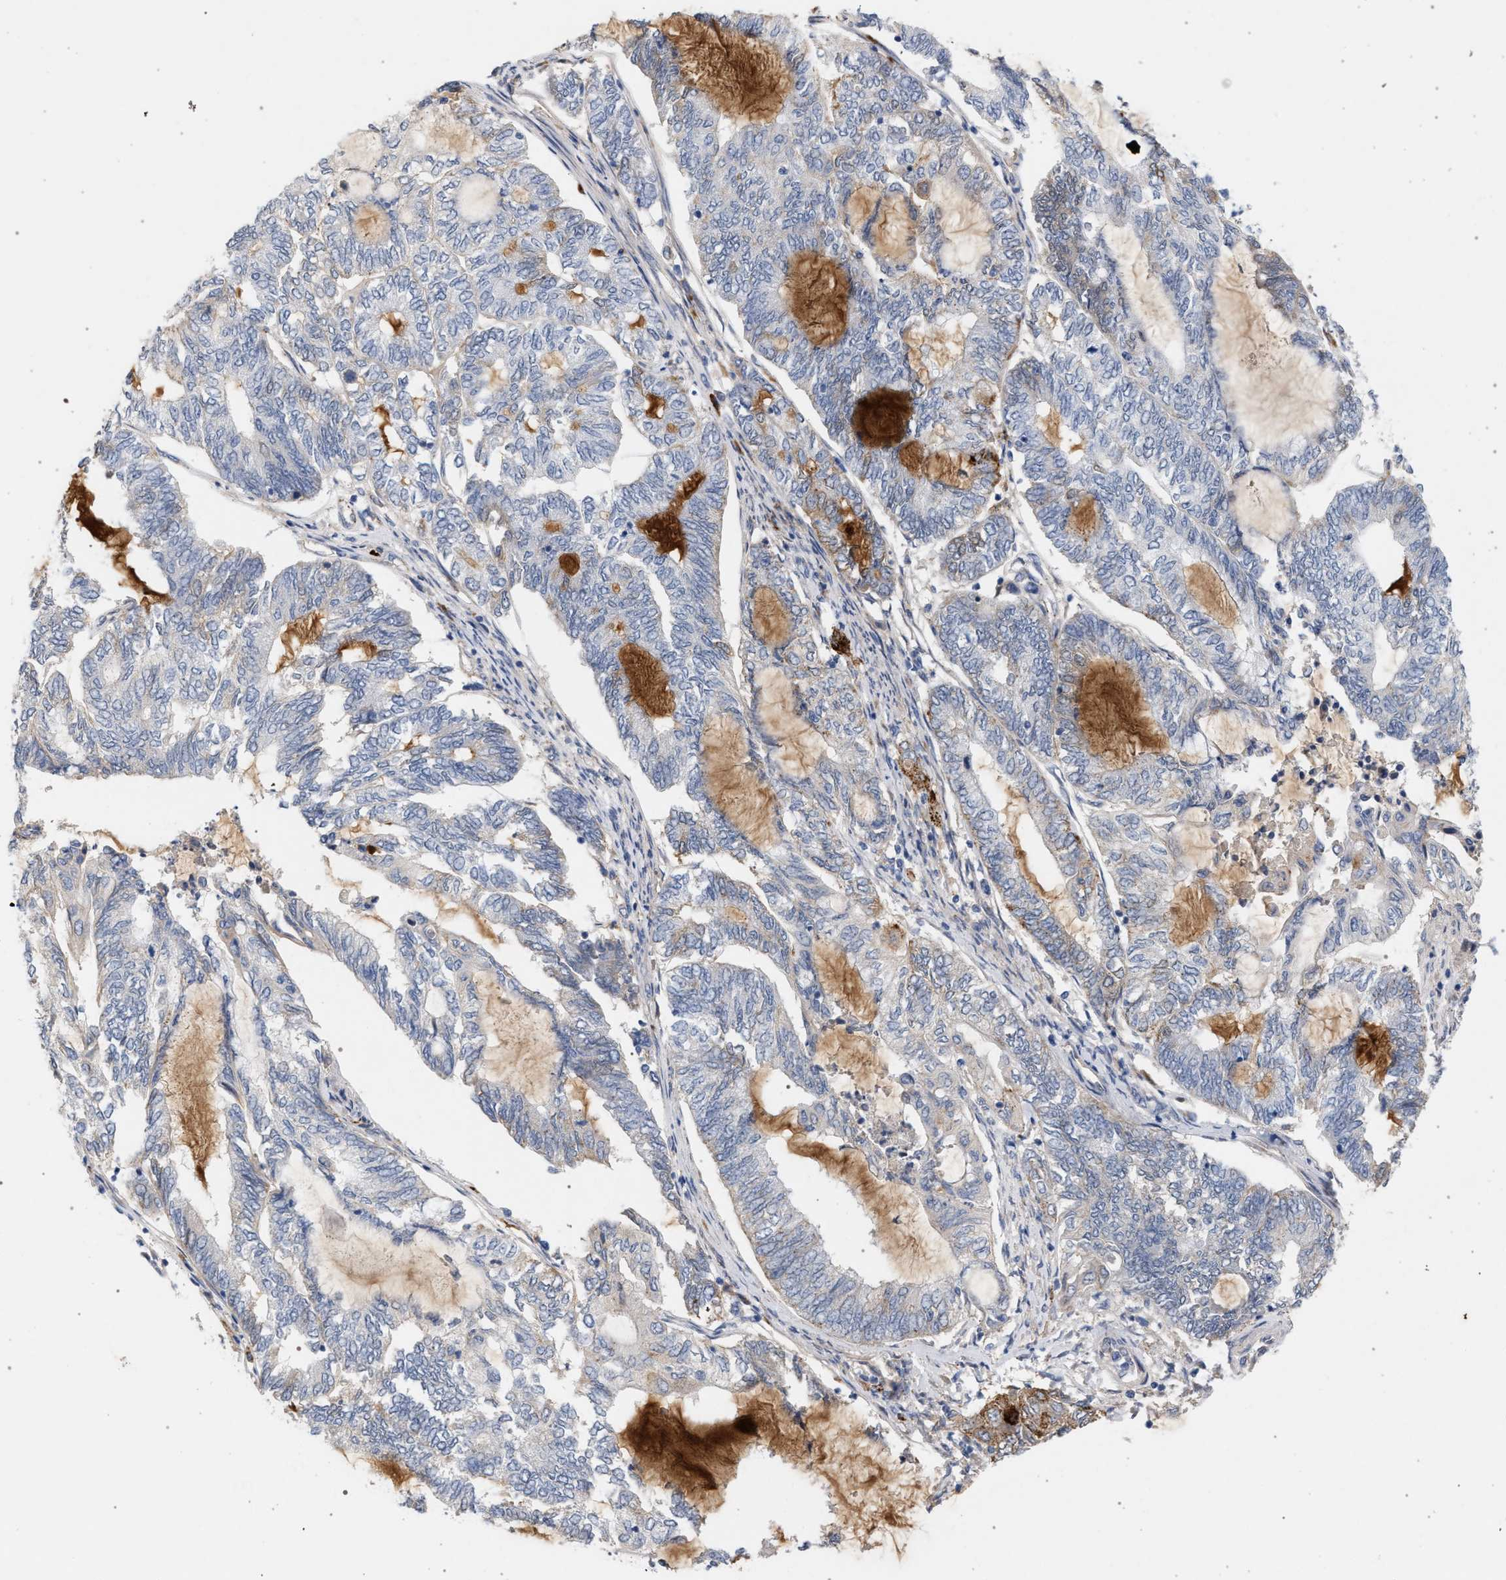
{"staining": {"intensity": "weak", "quantity": "<25%", "location": "cytoplasmic/membranous"}, "tissue": "endometrial cancer", "cell_type": "Tumor cells", "image_type": "cancer", "snomed": [{"axis": "morphology", "description": "Adenocarcinoma, NOS"}, {"axis": "topography", "description": "Uterus"}, {"axis": "topography", "description": "Endometrium"}], "caption": "DAB immunohistochemical staining of human endometrial cancer (adenocarcinoma) displays no significant positivity in tumor cells.", "gene": "MAMDC2", "patient": {"sex": "female", "age": 70}}